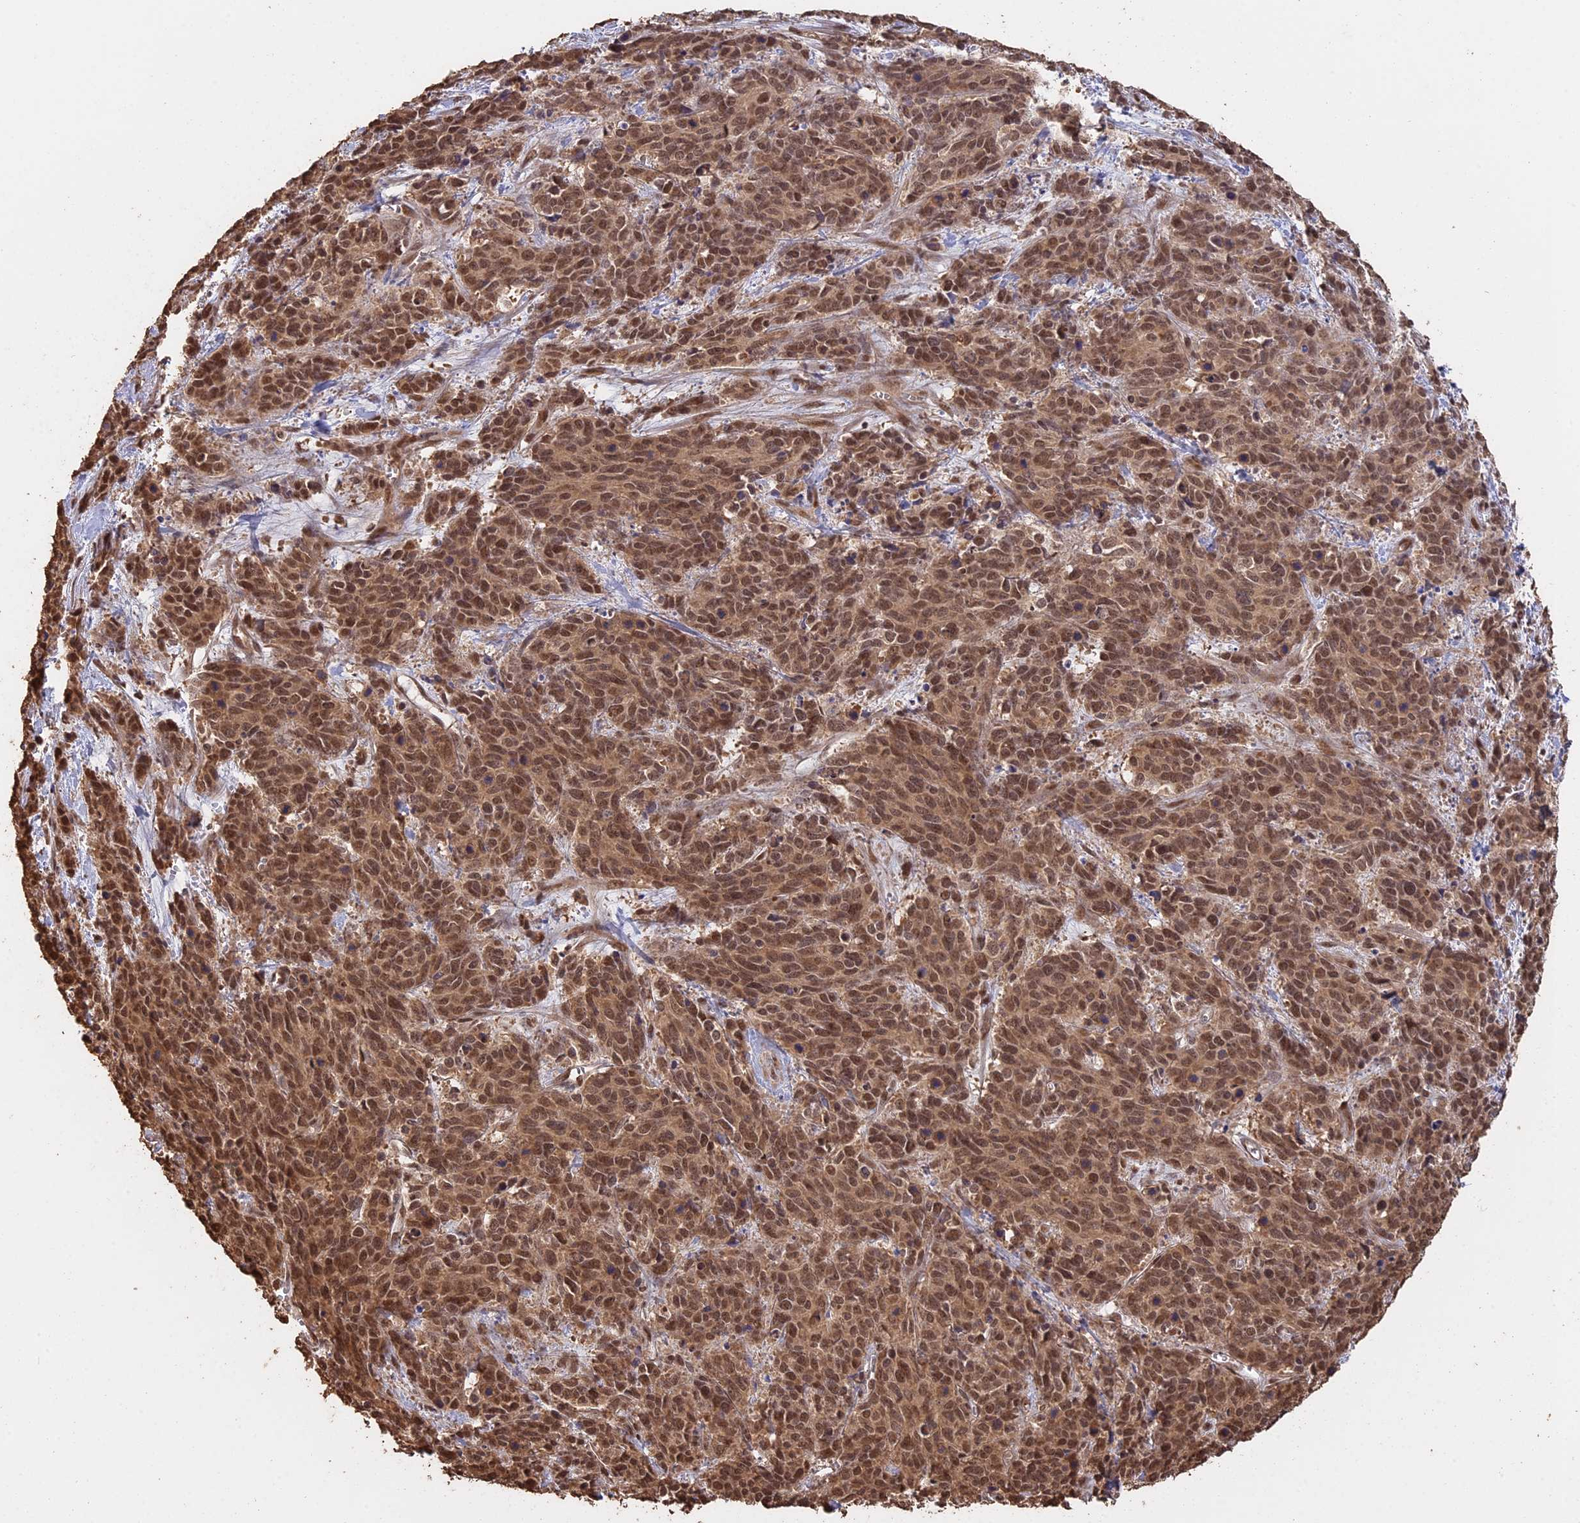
{"staining": {"intensity": "moderate", "quantity": ">75%", "location": "nuclear"}, "tissue": "cervical cancer", "cell_type": "Tumor cells", "image_type": "cancer", "snomed": [{"axis": "morphology", "description": "Squamous cell carcinoma, NOS"}, {"axis": "topography", "description": "Cervix"}], "caption": "An immunohistochemistry micrograph of neoplastic tissue is shown. Protein staining in brown shows moderate nuclear positivity in cervical cancer within tumor cells.", "gene": "PSMC6", "patient": {"sex": "female", "age": 60}}